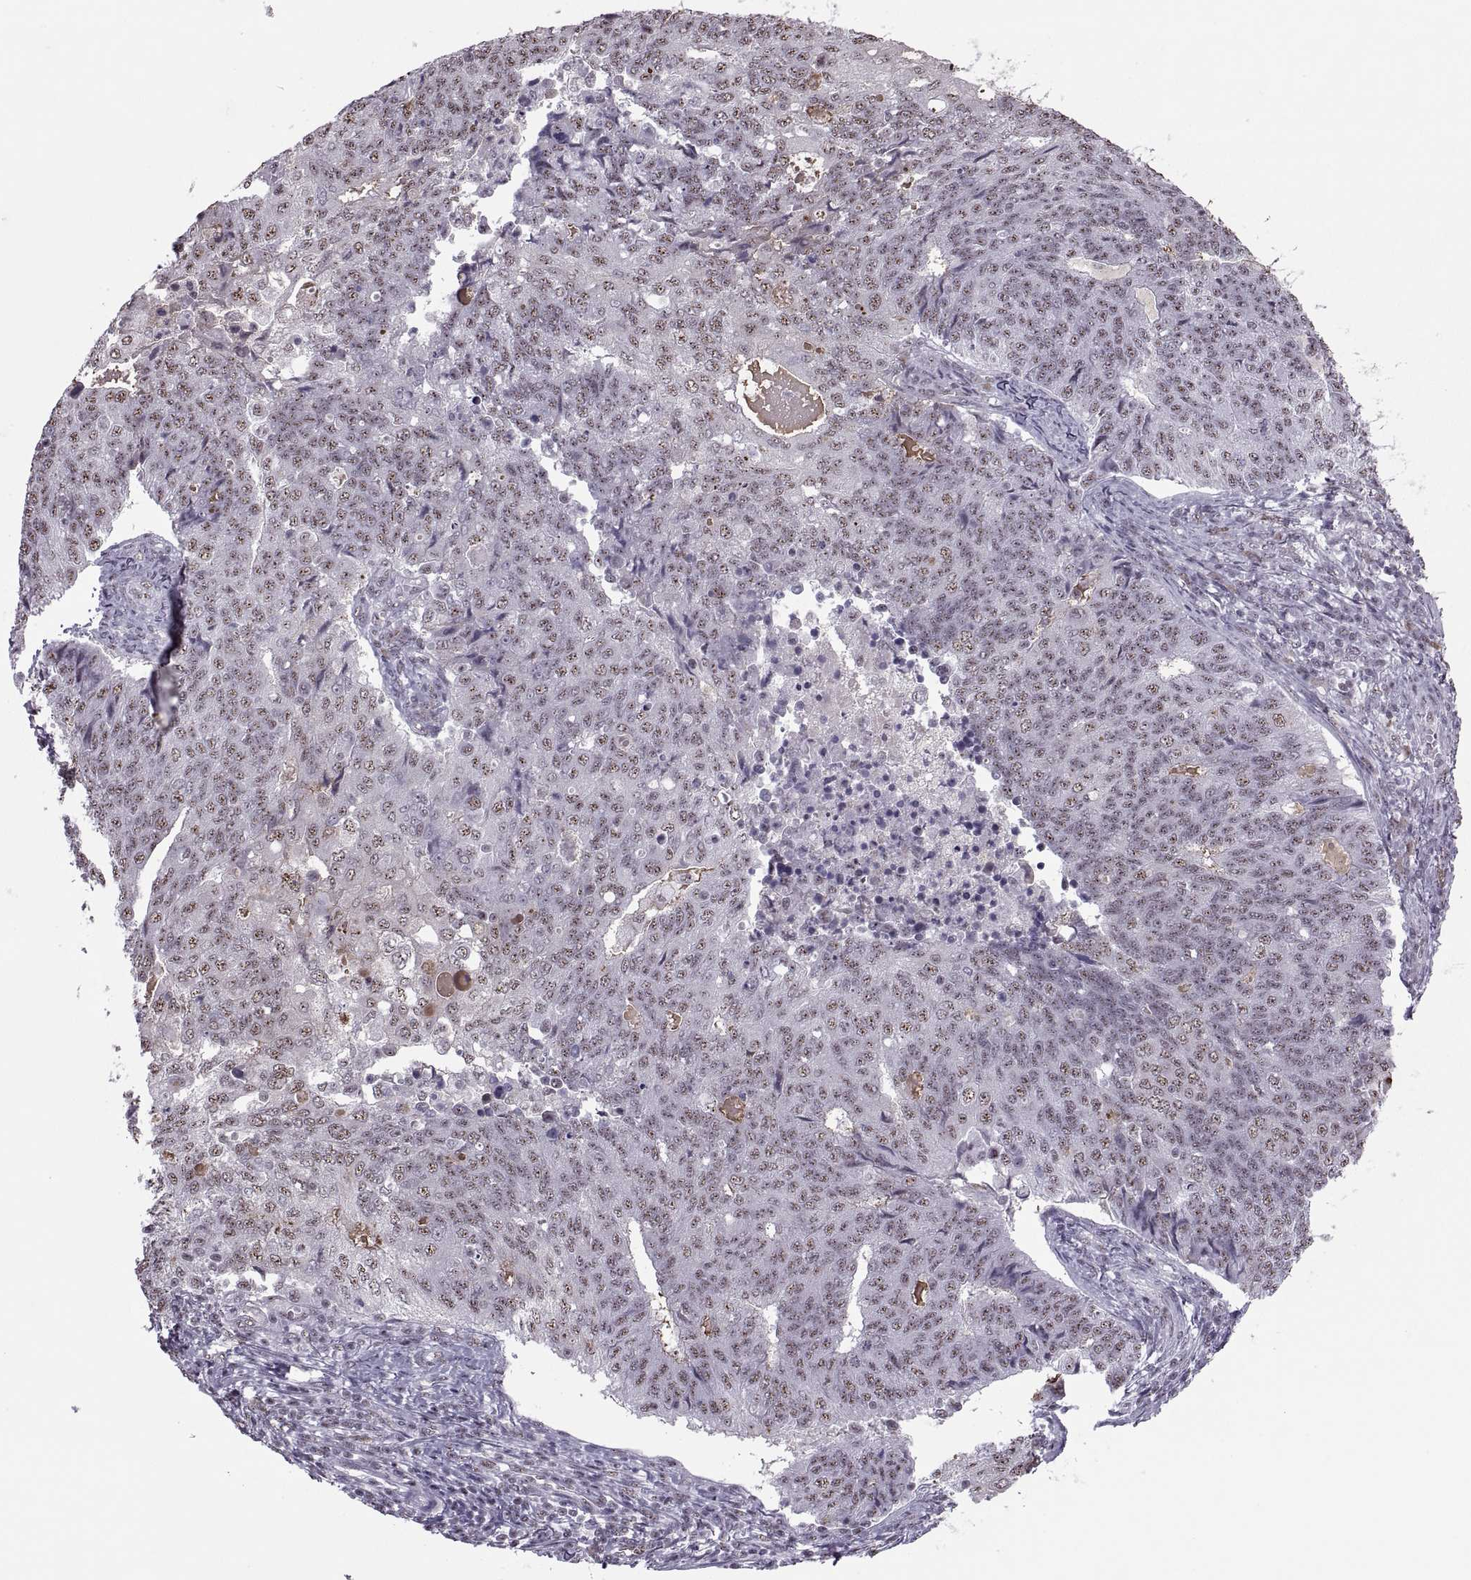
{"staining": {"intensity": "weak", "quantity": ">75%", "location": "nuclear"}, "tissue": "endometrial cancer", "cell_type": "Tumor cells", "image_type": "cancer", "snomed": [{"axis": "morphology", "description": "Adenocarcinoma, NOS"}, {"axis": "topography", "description": "Endometrium"}], "caption": "Immunohistochemistry (IHC) of endometrial cancer (adenocarcinoma) shows low levels of weak nuclear expression in approximately >75% of tumor cells. (DAB IHC with brightfield microscopy, high magnification).", "gene": "MAGEA4", "patient": {"sex": "female", "age": 43}}